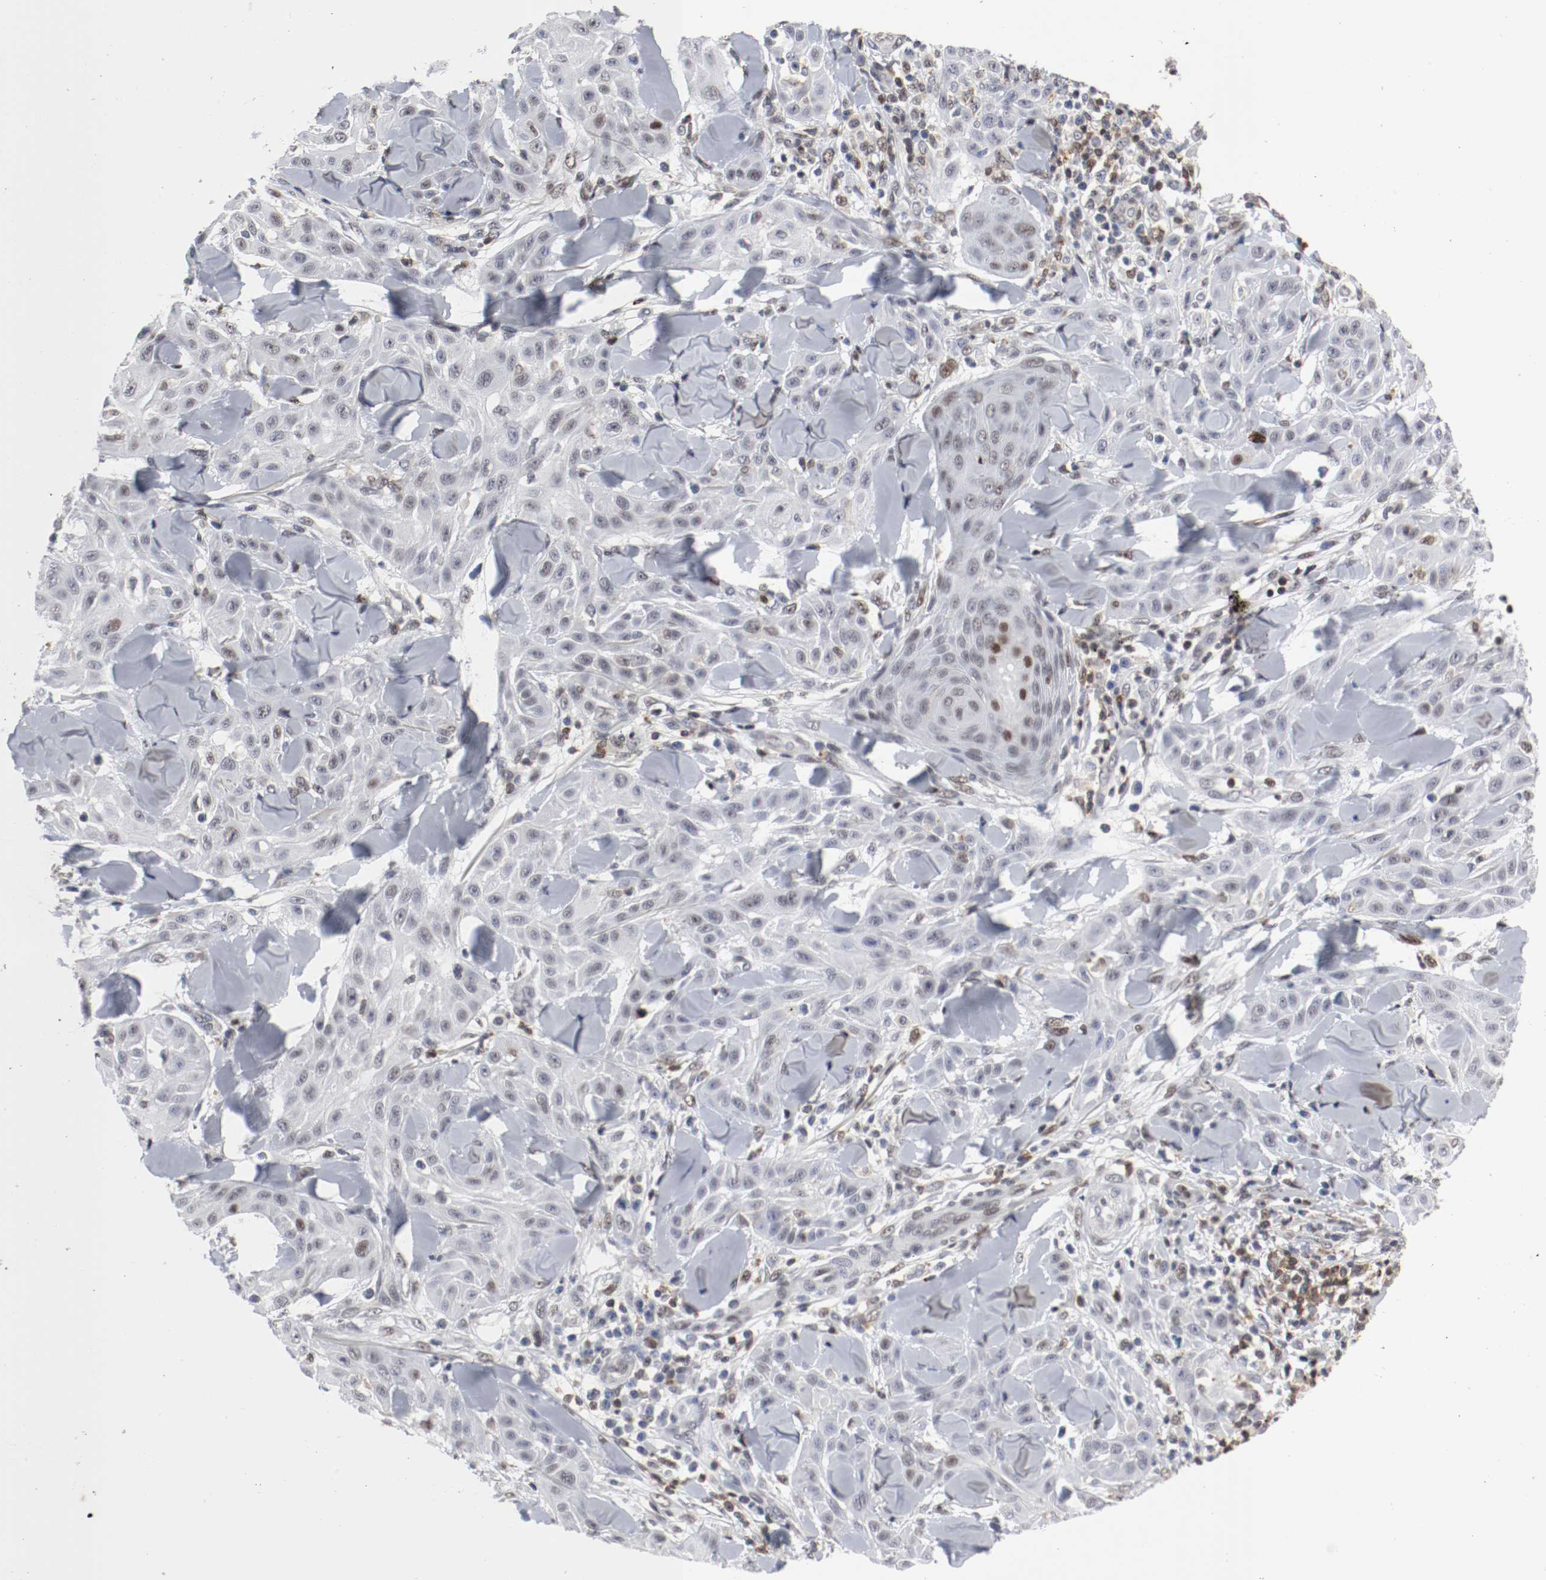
{"staining": {"intensity": "moderate", "quantity": "<25%", "location": "nuclear"}, "tissue": "skin cancer", "cell_type": "Tumor cells", "image_type": "cancer", "snomed": [{"axis": "morphology", "description": "Squamous cell carcinoma, NOS"}, {"axis": "topography", "description": "Skin"}], "caption": "A low amount of moderate nuclear expression is identified in approximately <25% of tumor cells in skin cancer (squamous cell carcinoma) tissue.", "gene": "JUND", "patient": {"sex": "male", "age": 24}}